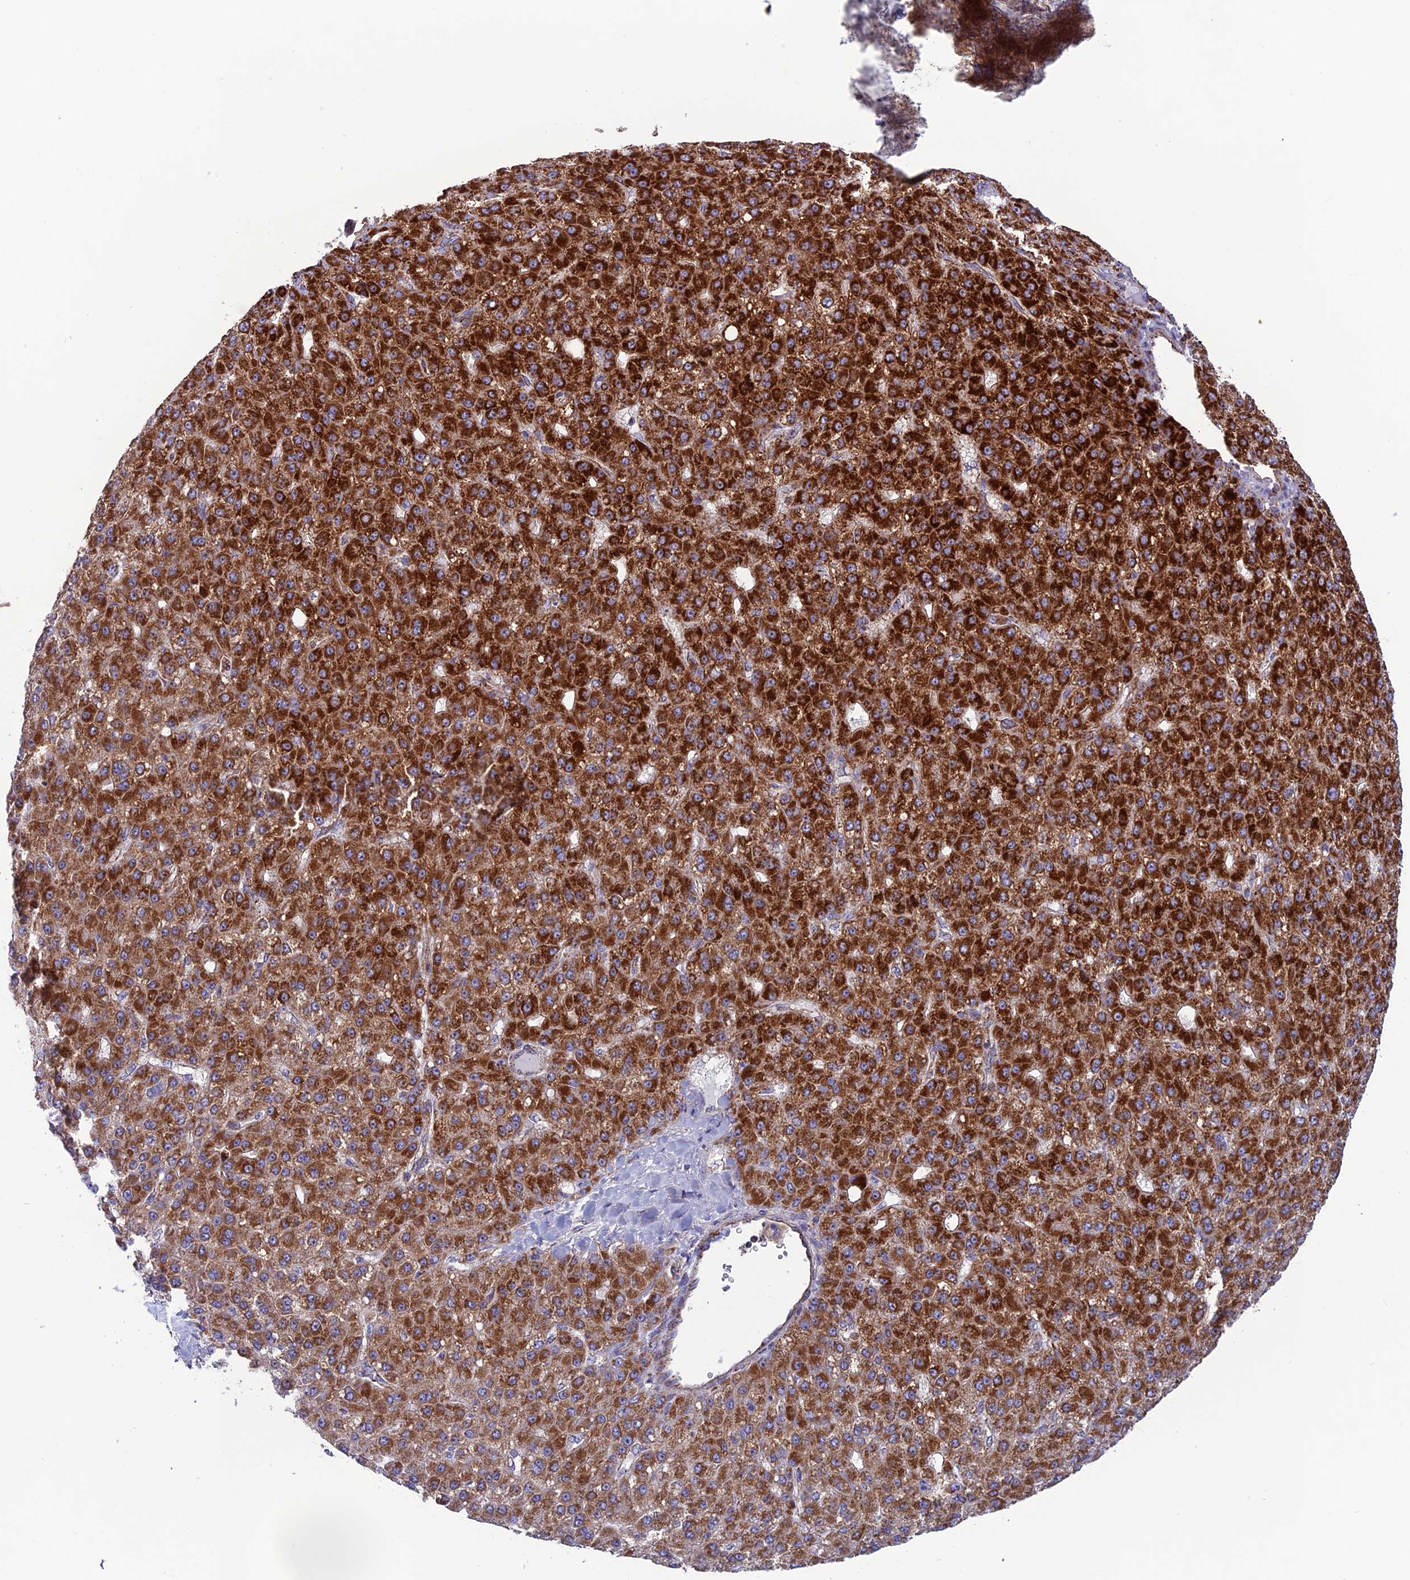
{"staining": {"intensity": "strong", "quantity": ">75%", "location": "cytoplasmic/membranous"}, "tissue": "liver cancer", "cell_type": "Tumor cells", "image_type": "cancer", "snomed": [{"axis": "morphology", "description": "Carcinoma, Hepatocellular, NOS"}, {"axis": "topography", "description": "Liver"}], "caption": "Protein expression analysis of hepatocellular carcinoma (liver) reveals strong cytoplasmic/membranous expression in about >75% of tumor cells.", "gene": "MRPS18B", "patient": {"sex": "male", "age": 67}}